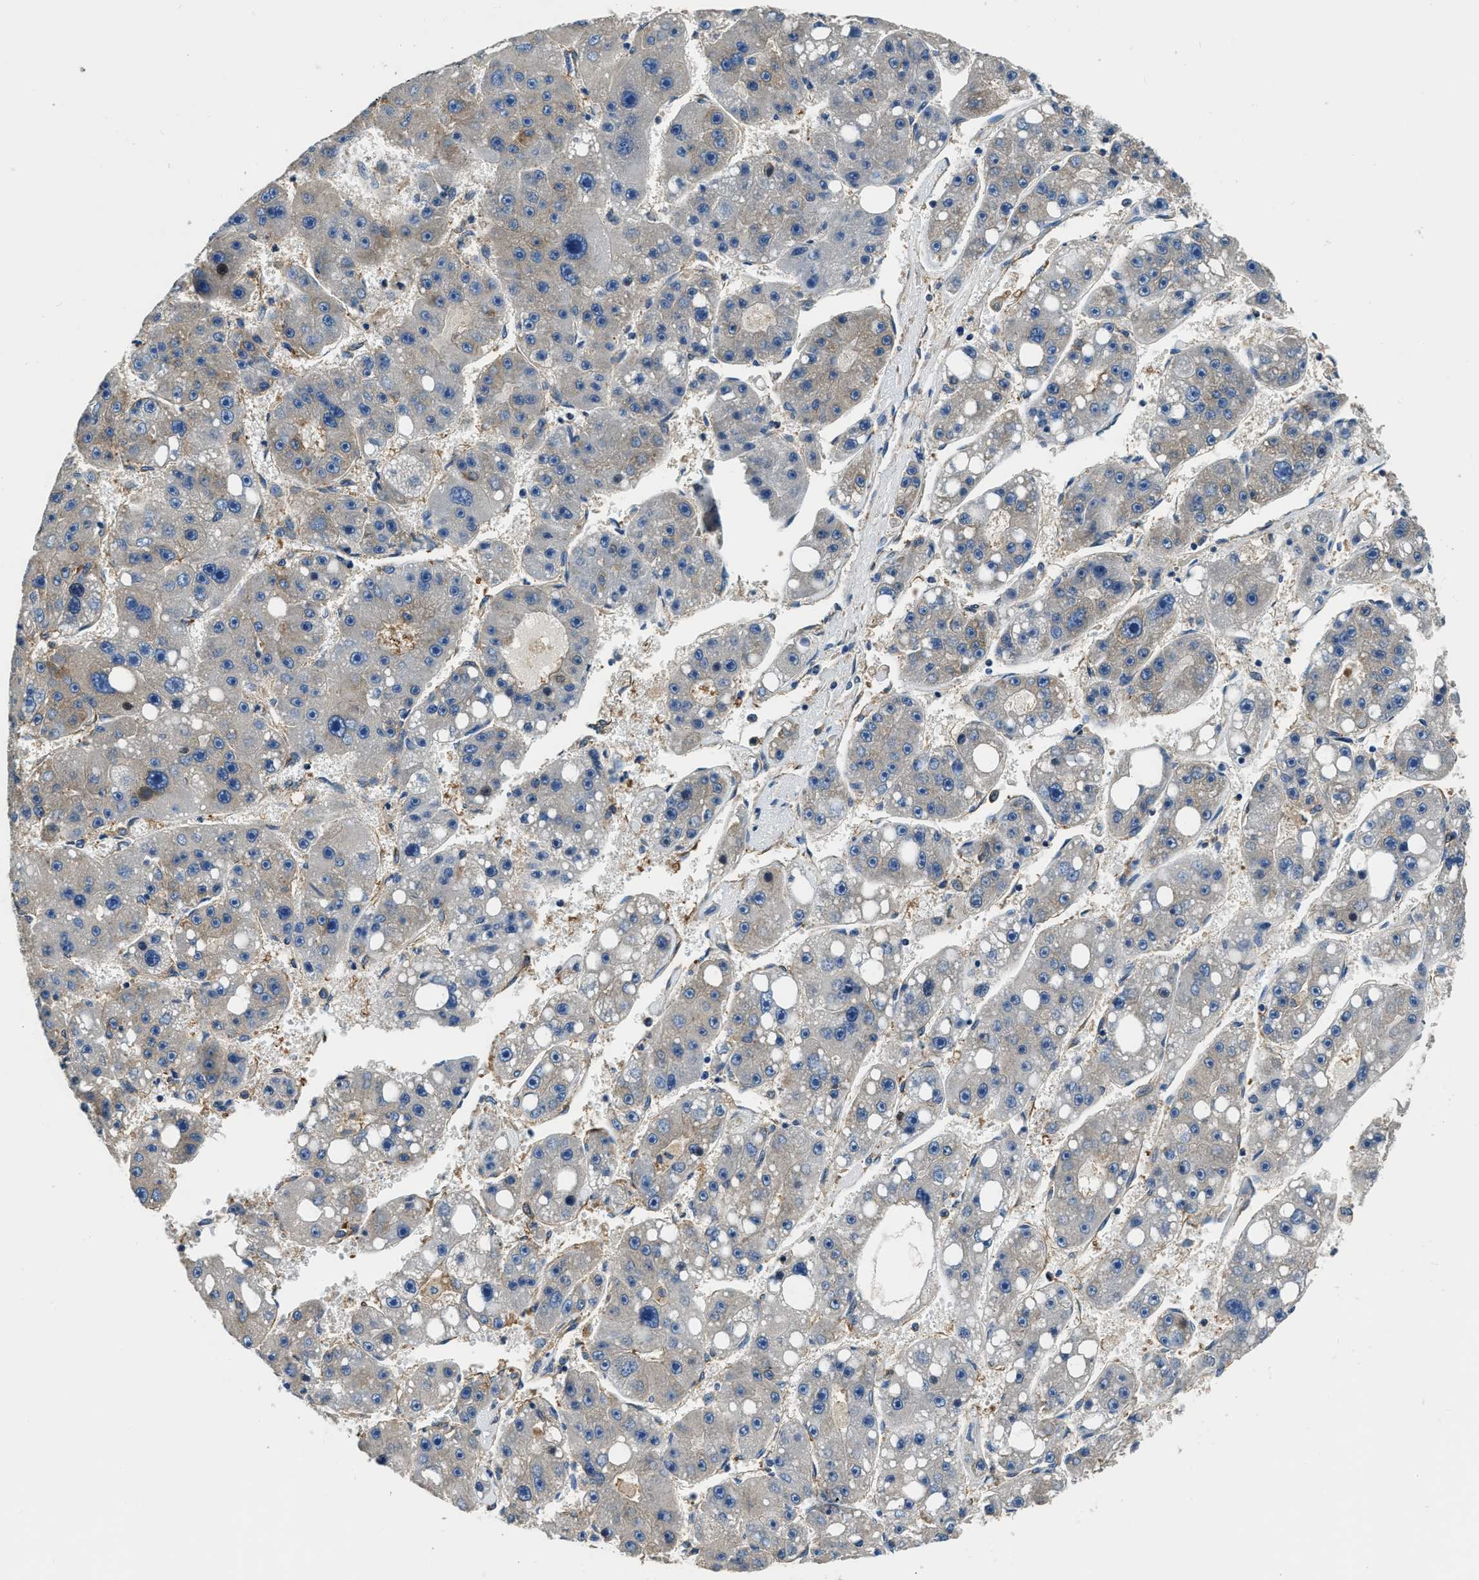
{"staining": {"intensity": "negative", "quantity": "none", "location": "none"}, "tissue": "liver cancer", "cell_type": "Tumor cells", "image_type": "cancer", "snomed": [{"axis": "morphology", "description": "Carcinoma, Hepatocellular, NOS"}, {"axis": "topography", "description": "Liver"}], "caption": "Human hepatocellular carcinoma (liver) stained for a protein using immunohistochemistry (IHC) shows no staining in tumor cells.", "gene": "EEA1", "patient": {"sex": "female", "age": 61}}